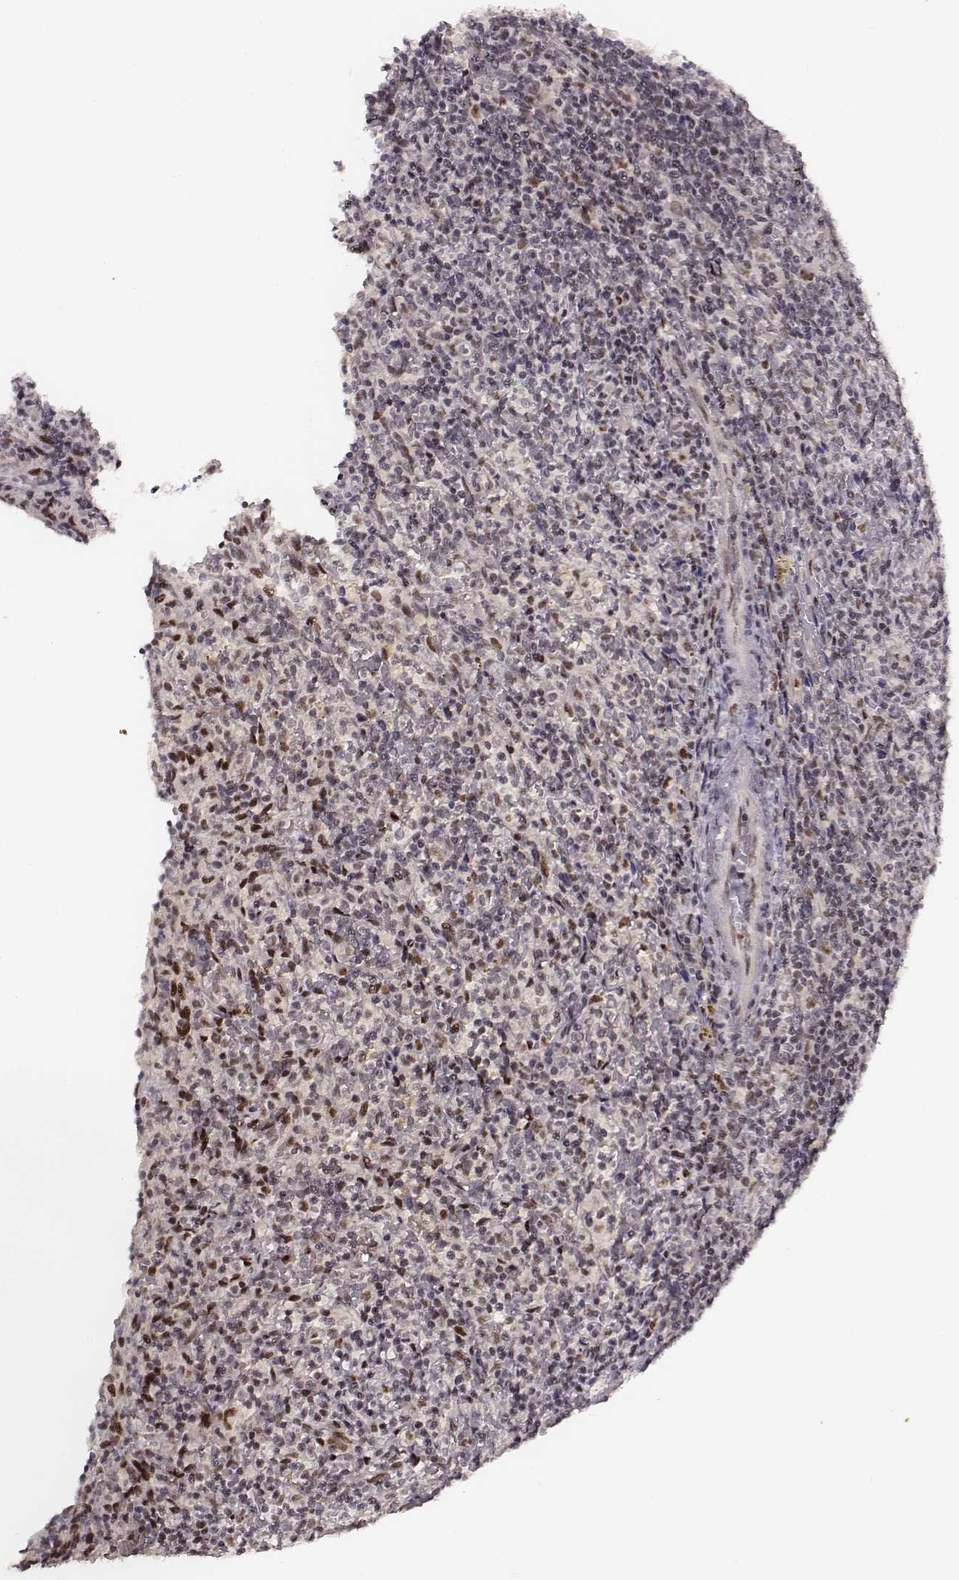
{"staining": {"intensity": "moderate", "quantity": "25%-75%", "location": "nuclear"}, "tissue": "lymphoma", "cell_type": "Tumor cells", "image_type": "cancer", "snomed": [{"axis": "morphology", "description": "Malignant lymphoma, non-Hodgkin's type, Low grade"}, {"axis": "topography", "description": "Spleen"}], "caption": "This is a photomicrograph of immunohistochemistry (IHC) staining of malignant lymphoma, non-Hodgkin's type (low-grade), which shows moderate staining in the nuclear of tumor cells.", "gene": "PPARA", "patient": {"sex": "female", "age": 70}}